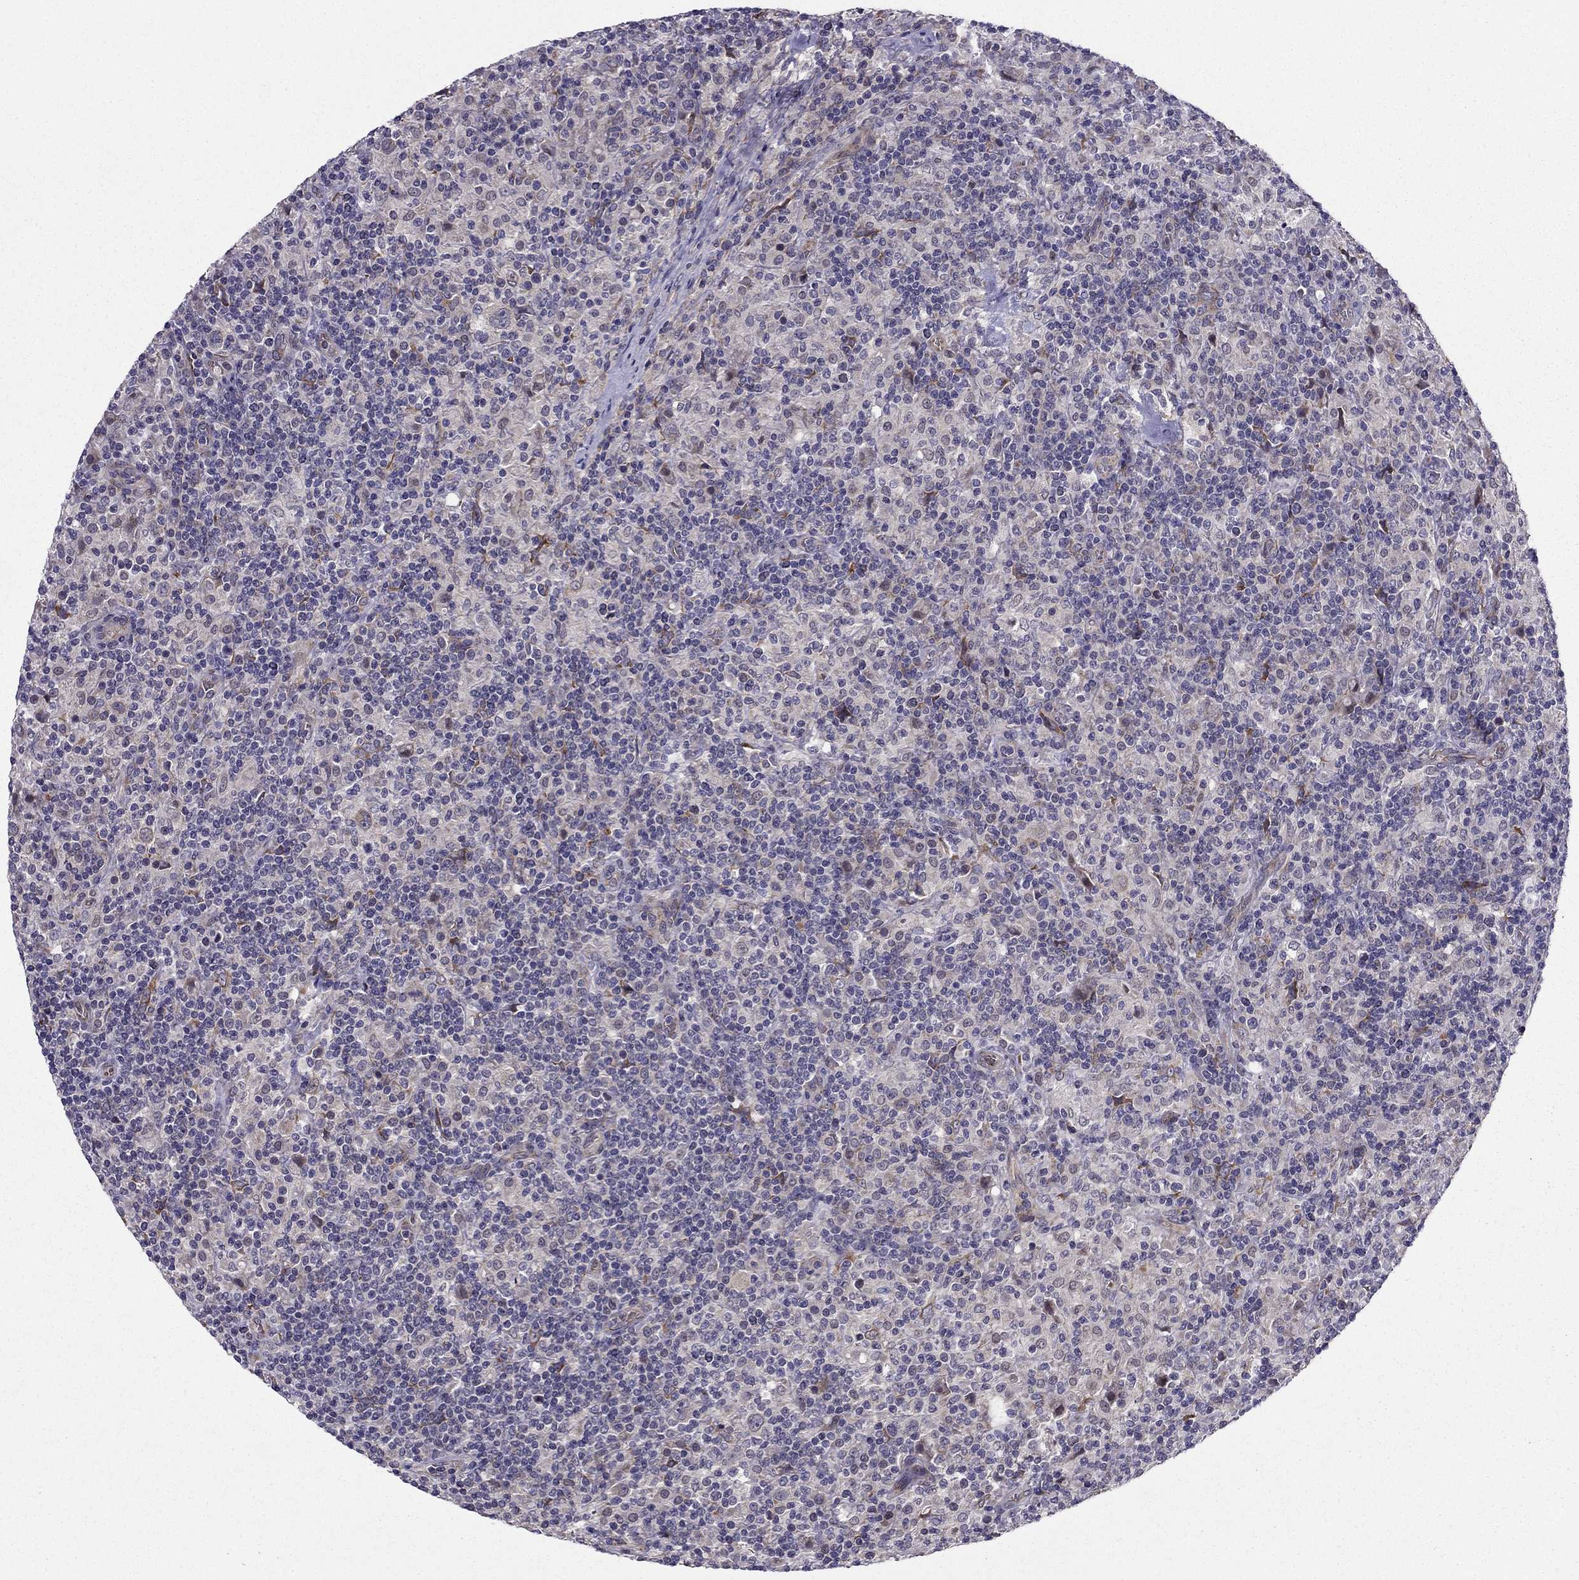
{"staining": {"intensity": "negative", "quantity": "none", "location": "none"}, "tissue": "lymphoma", "cell_type": "Tumor cells", "image_type": "cancer", "snomed": [{"axis": "morphology", "description": "Hodgkin's disease, NOS"}, {"axis": "topography", "description": "Lymph node"}], "caption": "The photomicrograph demonstrates no significant expression in tumor cells of lymphoma.", "gene": "ARHGEF28", "patient": {"sex": "male", "age": 70}}